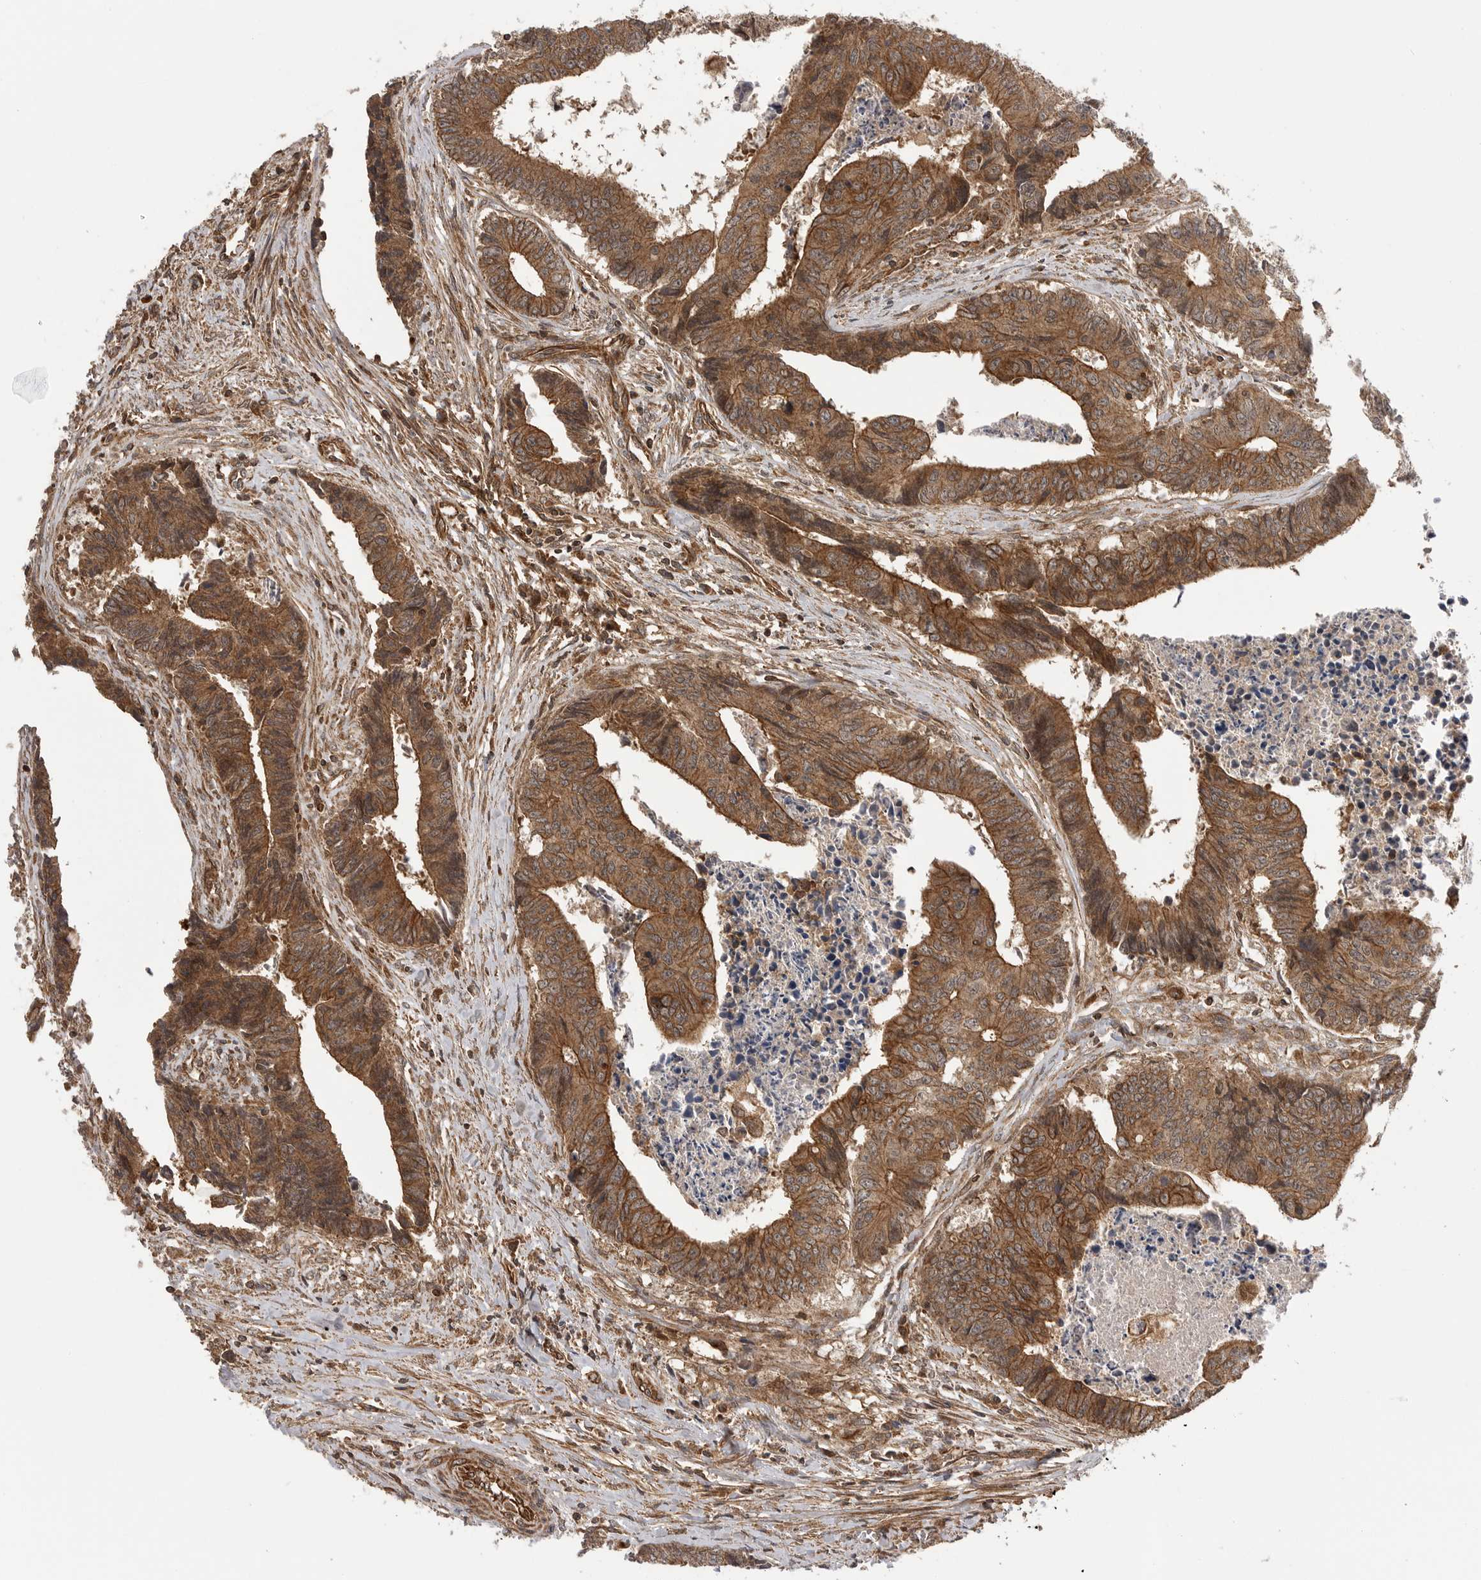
{"staining": {"intensity": "strong", "quantity": ">75%", "location": "cytoplasmic/membranous"}, "tissue": "colorectal cancer", "cell_type": "Tumor cells", "image_type": "cancer", "snomed": [{"axis": "morphology", "description": "Adenocarcinoma, NOS"}, {"axis": "topography", "description": "Rectum"}], "caption": "A high amount of strong cytoplasmic/membranous staining is appreciated in about >75% of tumor cells in colorectal cancer (adenocarcinoma) tissue.", "gene": "PRDX4", "patient": {"sex": "male", "age": 84}}